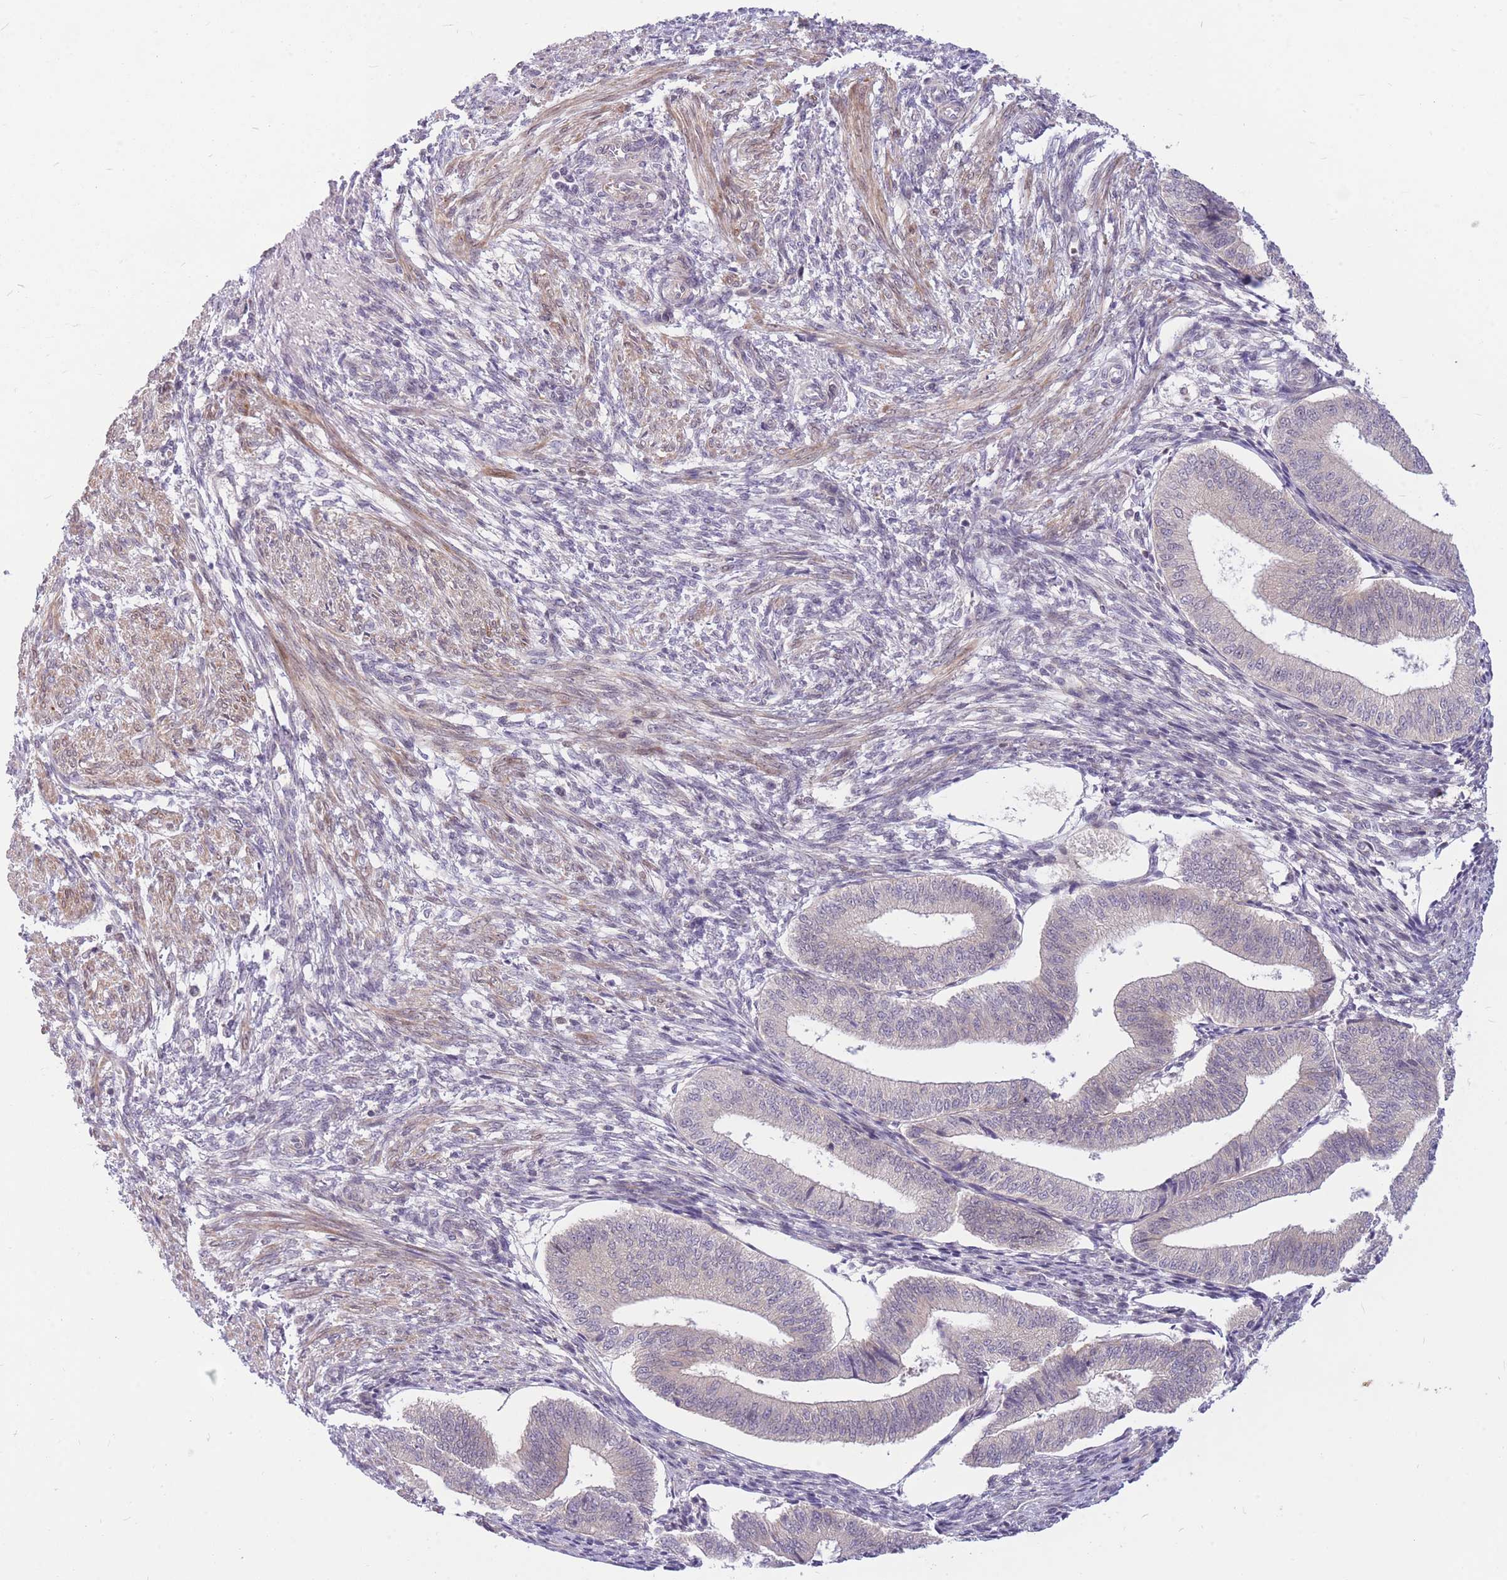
{"staining": {"intensity": "negative", "quantity": "none", "location": "none"}, "tissue": "endometrium", "cell_type": "Cells in endometrial stroma", "image_type": "normal", "snomed": [{"axis": "morphology", "description": "Normal tissue, NOS"}, {"axis": "topography", "description": "Endometrium"}], "caption": "Immunohistochemical staining of normal human endometrium demonstrates no significant staining in cells in endometrial stroma. (DAB immunohistochemistry (IHC) visualized using brightfield microscopy, high magnification).", "gene": "ERCC2", "patient": {"sex": "female", "age": 34}}